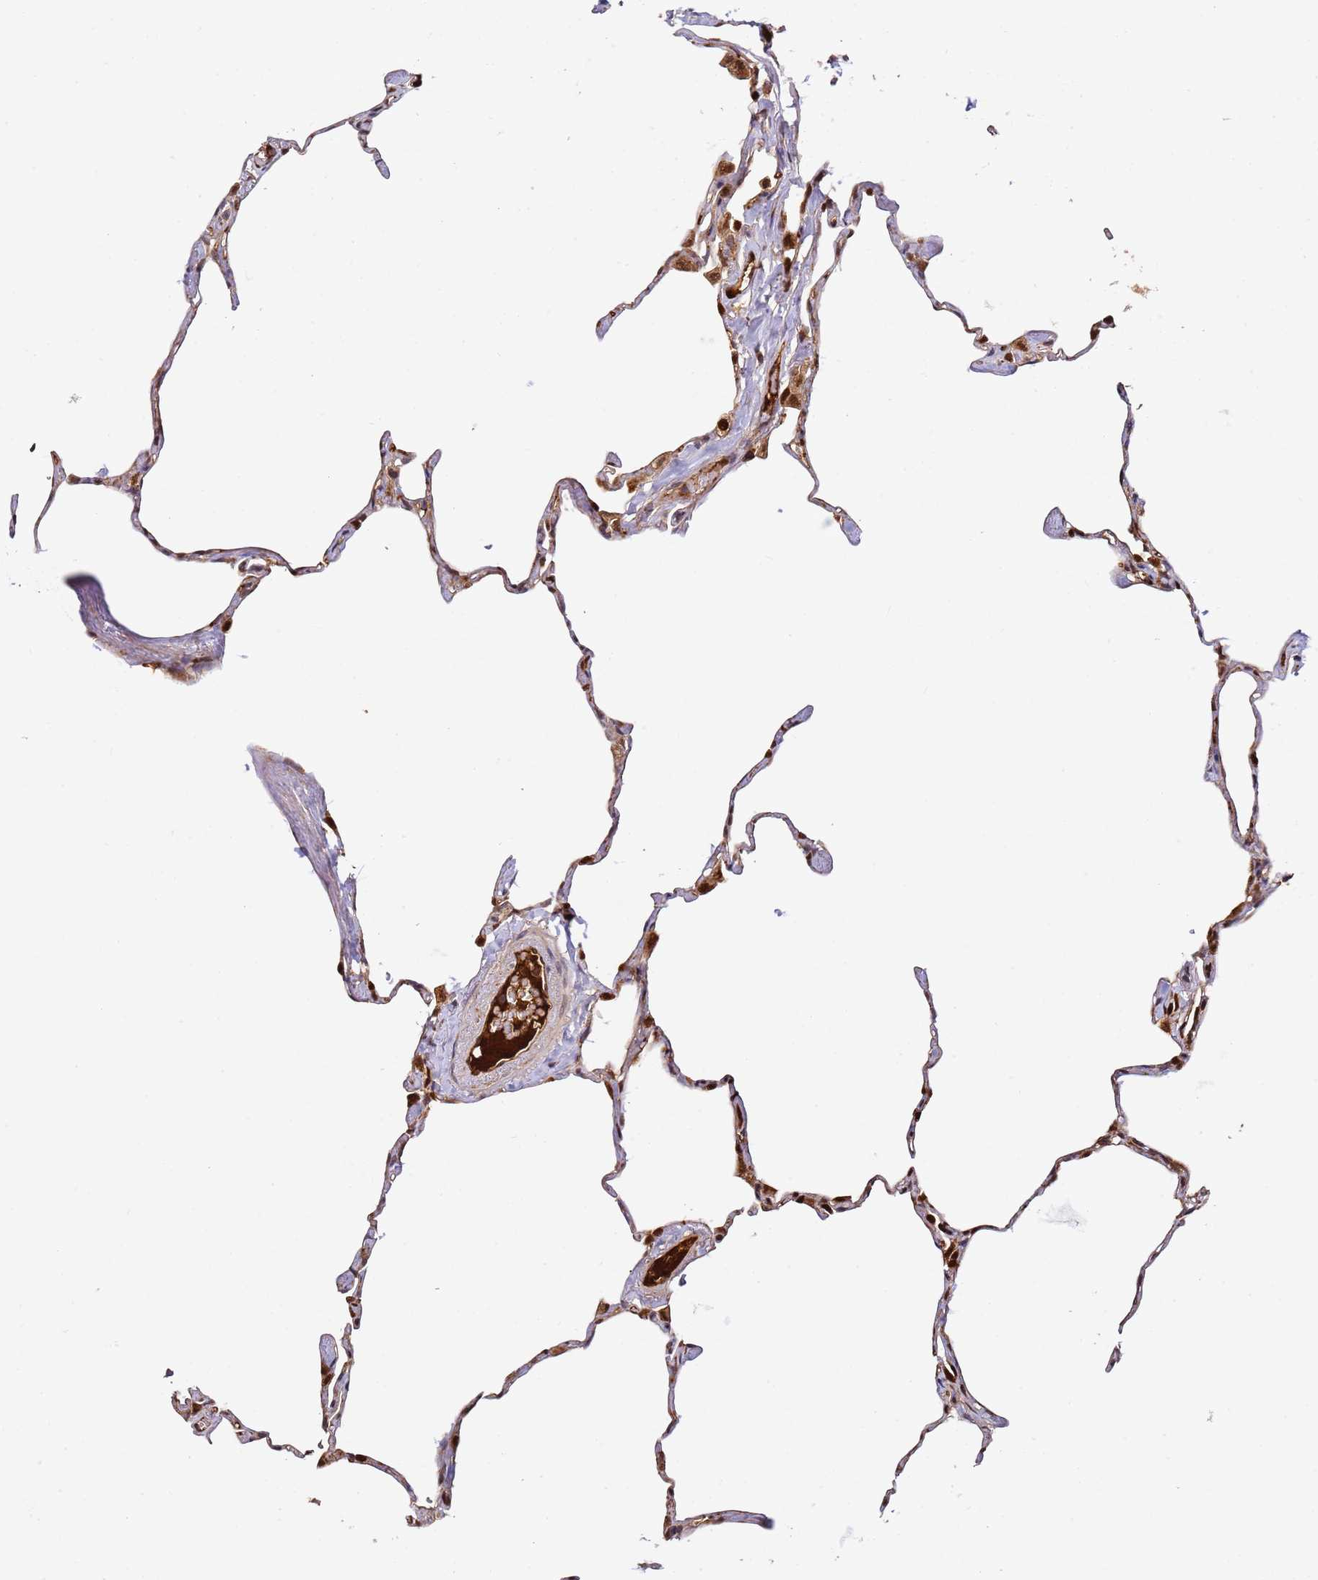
{"staining": {"intensity": "moderate", "quantity": "25%-75%", "location": "cytoplasmic/membranous,nuclear"}, "tissue": "lung", "cell_type": "Alveolar cells", "image_type": "normal", "snomed": [{"axis": "morphology", "description": "Normal tissue, NOS"}, {"axis": "topography", "description": "Lung"}], "caption": "Moderate cytoplasmic/membranous,nuclear positivity is appreciated in about 25%-75% of alveolar cells in benign lung.", "gene": "SMOX", "patient": {"sex": "male", "age": 65}}